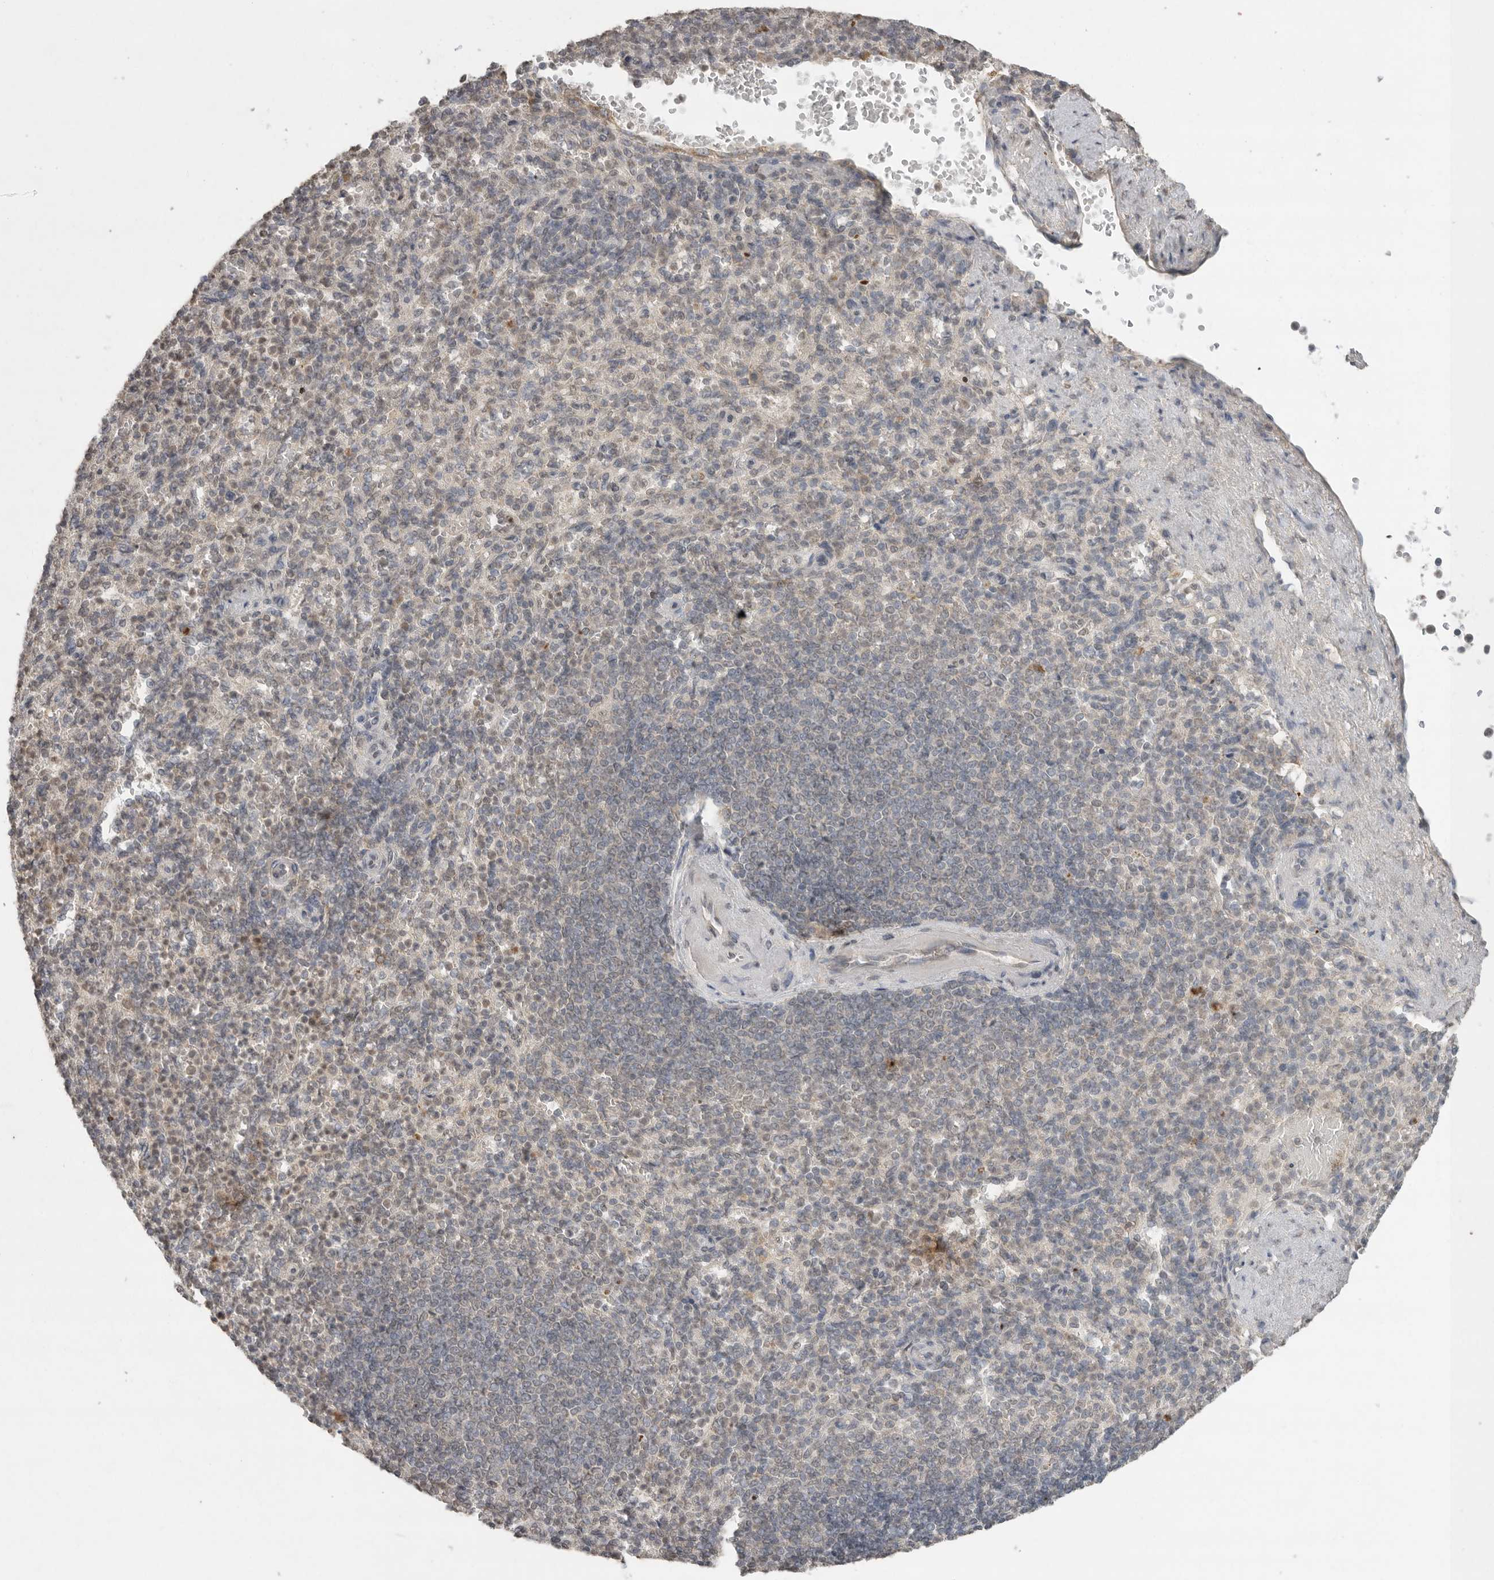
{"staining": {"intensity": "negative", "quantity": "none", "location": "none"}, "tissue": "spleen", "cell_type": "Cells in red pulp", "image_type": "normal", "snomed": [{"axis": "morphology", "description": "Normal tissue, NOS"}, {"axis": "topography", "description": "Spleen"}], "caption": "High magnification brightfield microscopy of benign spleen stained with DAB (3,3'-diaminobenzidine) (brown) and counterstained with hematoxylin (blue): cells in red pulp show no significant positivity. The staining is performed using DAB (3,3'-diaminobenzidine) brown chromogen with nuclei counter-stained in using hematoxylin.", "gene": "KLK5", "patient": {"sex": "female", "age": 74}}